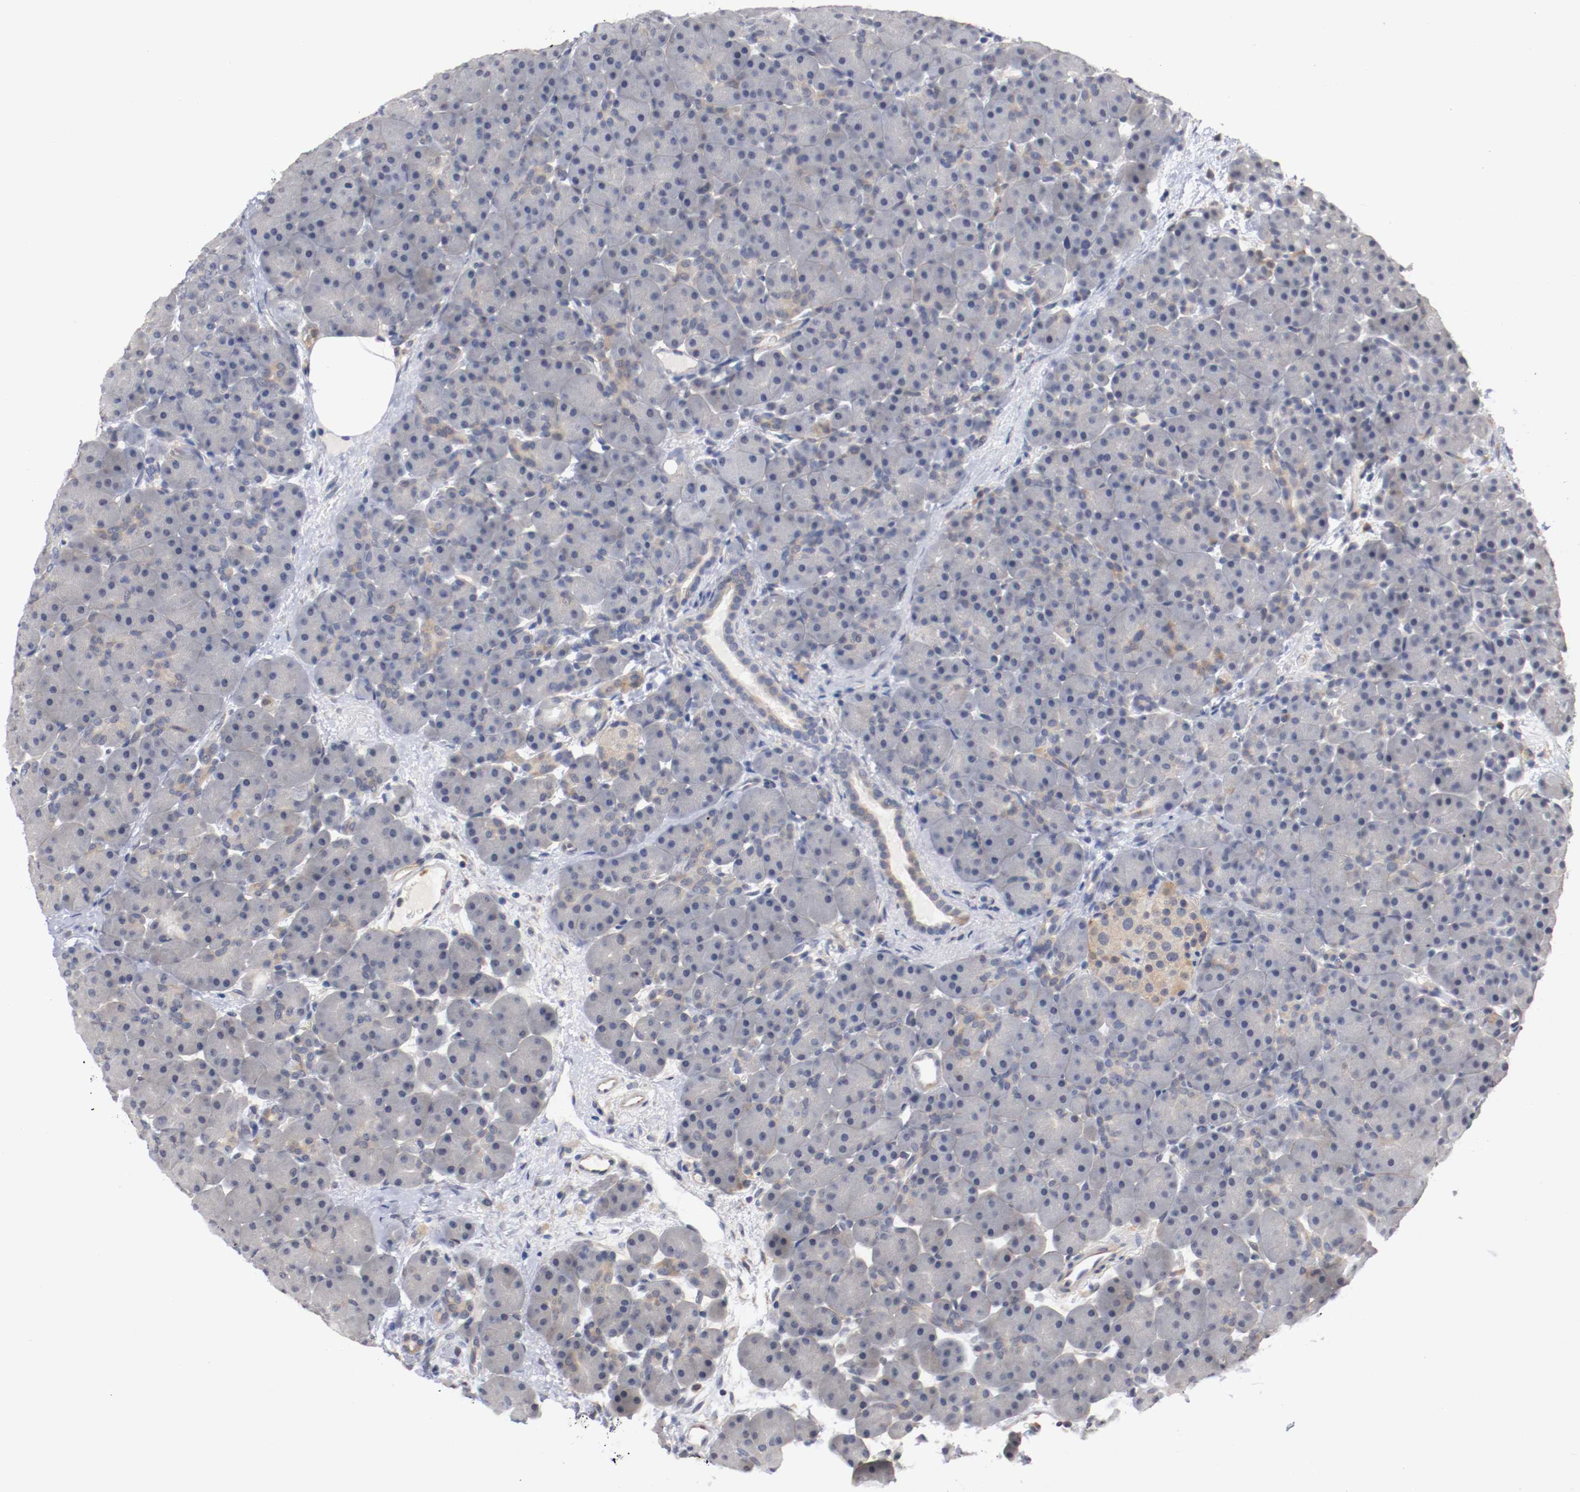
{"staining": {"intensity": "weak", "quantity": "<25%", "location": "cytoplasmic/membranous"}, "tissue": "pancreas", "cell_type": "Exocrine glandular cells", "image_type": "normal", "snomed": [{"axis": "morphology", "description": "Normal tissue, NOS"}, {"axis": "topography", "description": "Pancreas"}], "caption": "A high-resolution photomicrograph shows IHC staining of unremarkable pancreas, which exhibits no significant staining in exocrine glandular cells. Nuclei are stained in blue.", "gene": "RBM23", "patient": {"sex": "male", "age": 66}}